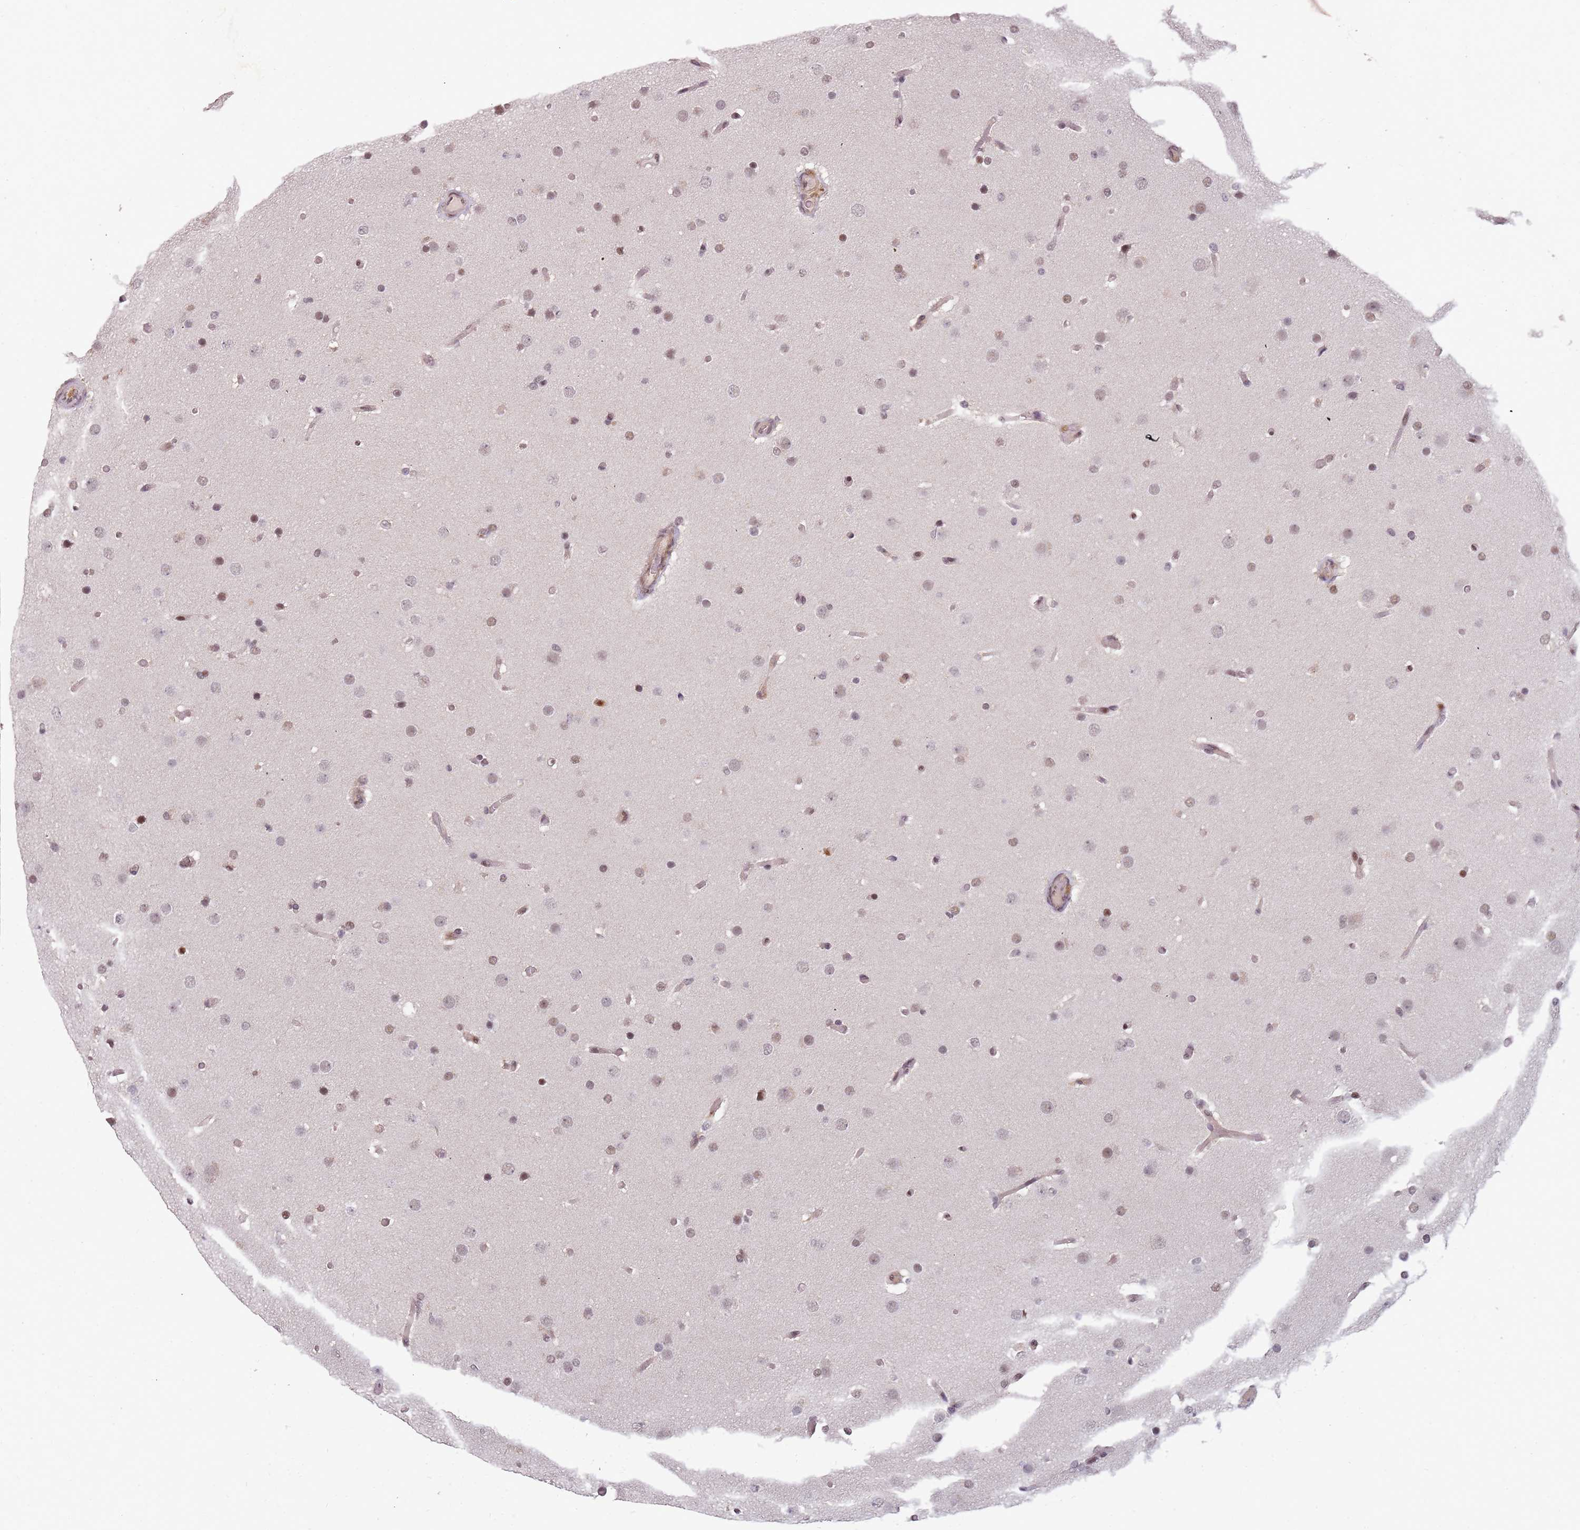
{"staining": {"intensity": "moderate", "quantity": "25%-75%", "location": "cytoplasmic/membranous,nuclear"}, "tissue": "glioma", "cell_type": "Tumor cells", "image_type": "cancer", "snomed": [{"axis": "morphology", "description": "Glioma, malignant, High grade"}, {"axis": "topography", "description": "Cerebral cortex"}], "caption": "Malignant glioma (high-grade) tissue reveals moderate cytoplasmic/membranous and nuclear staining in about 25%-75% of tumor cells, visualized by immunohistochemistry.", "gene": "GBP2", "patient": {"sex": "female", "age": 36}}